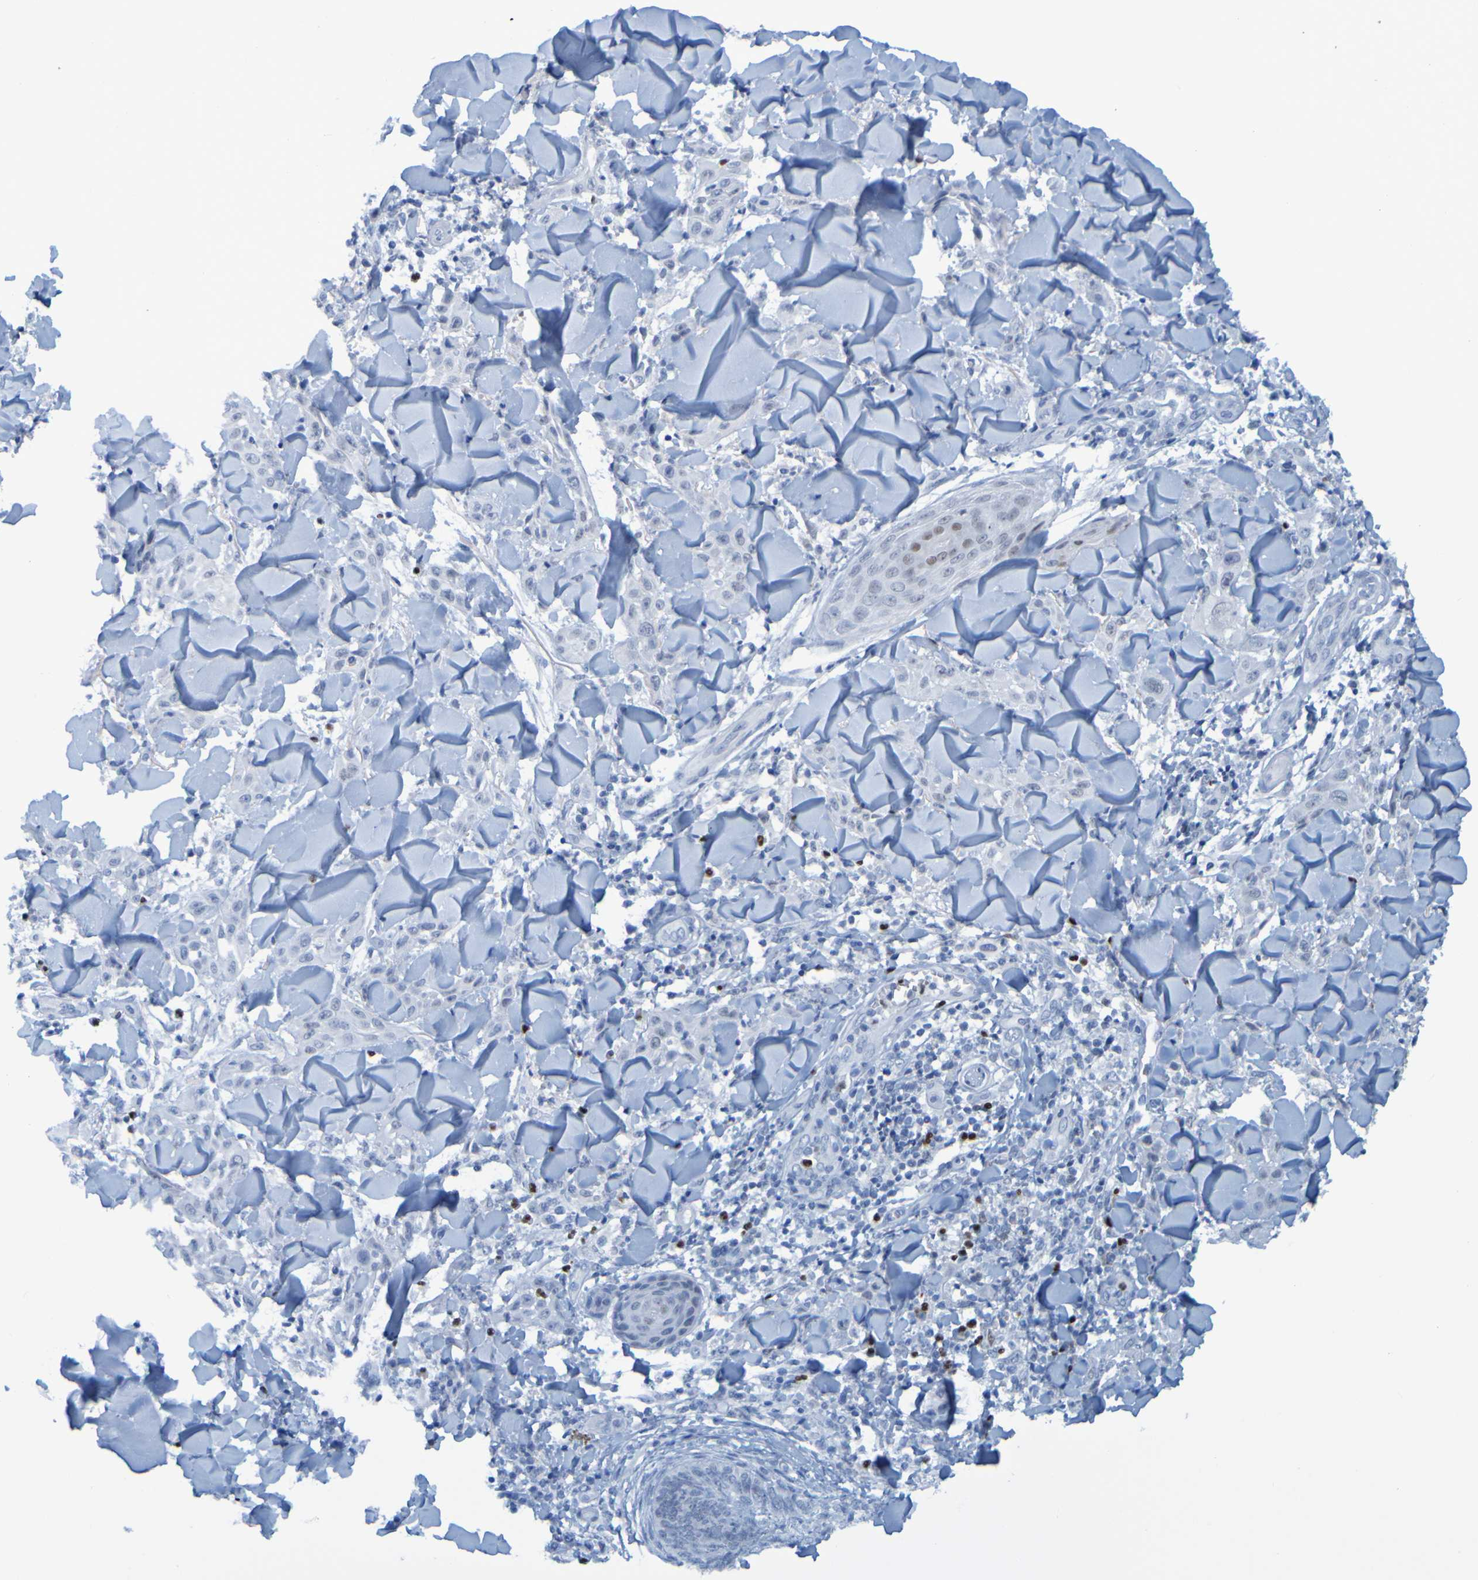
{"staining": {"intensity": "negative", "quantity": "none", "location": "none"}, "tissue": "skin cancer", "cell_type": "Tumor cells", "image_type": "cancer", "snomed": [{"axis": "morphology", "description": "Squamous cell carcinoma, NOS"}, {"axis": "topography", "description": "Skin"}], "caption": "Immunohistochemistry (IHC) of squamous cell carcinoma (skin) demonstrates no positivity in tumor cells.", "gene": "USP36", "patient": {"sex": "male", "age": 24}}